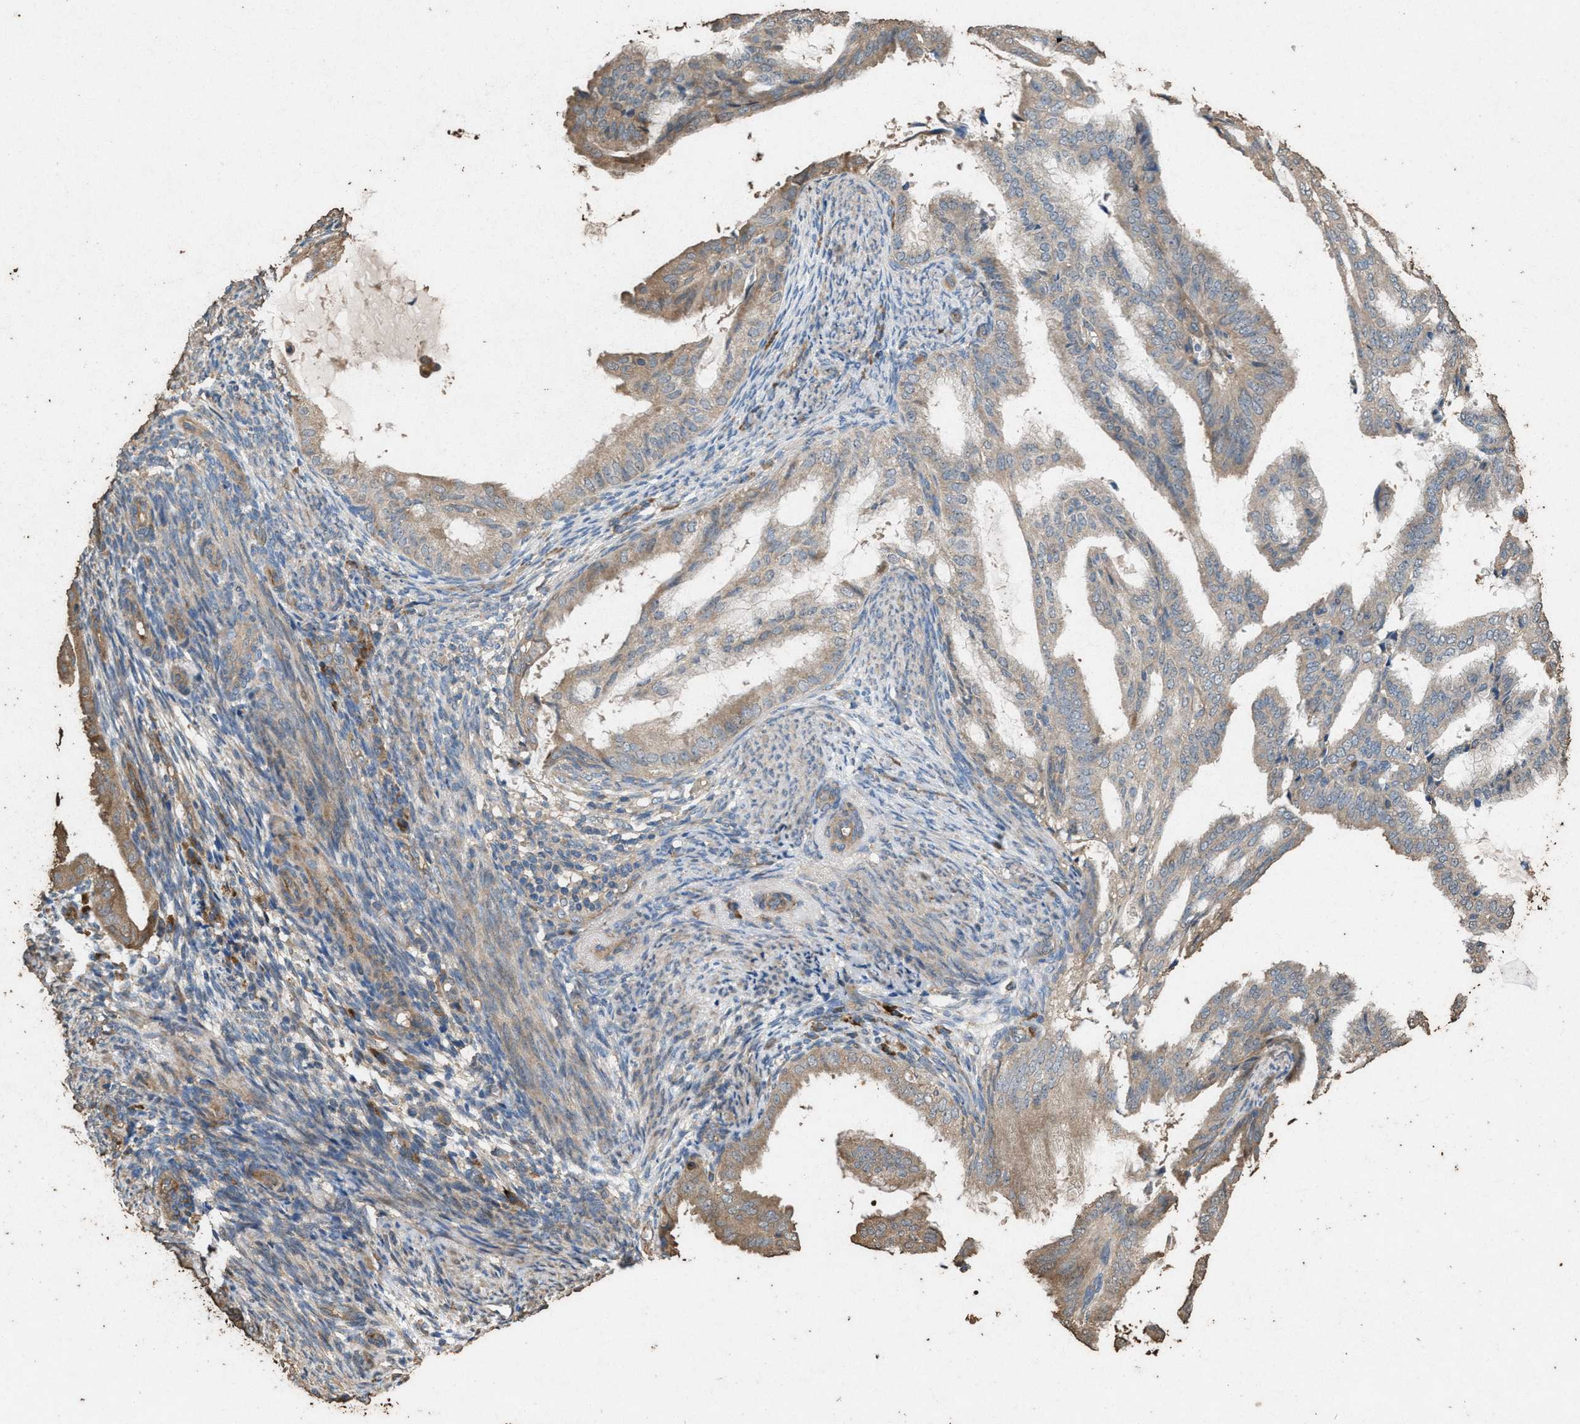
{"staining": {"intensity": "moderate", "quantity": "<25%", "location": "cytoplasmic/membranous"}, "tissue": "endometrial cancer", "cell_type": "Tumor cells", "image_type": "cancer", "snomed": [{"axis": "morphology", "description": "Adenocarcinoma, NOS"}, {"axis": "topography", "description": "Endometrium"}], "caption": "IHC (DAB) staining of human endometrial cancer (adenocarcinoma) displays moderate cytoplasmic/membranous protein expression in about <25% of tumor cells. Nuclei are stained in blue.", "gene": "DCAF7", "patient": {"sex": "female", "age": 58}}